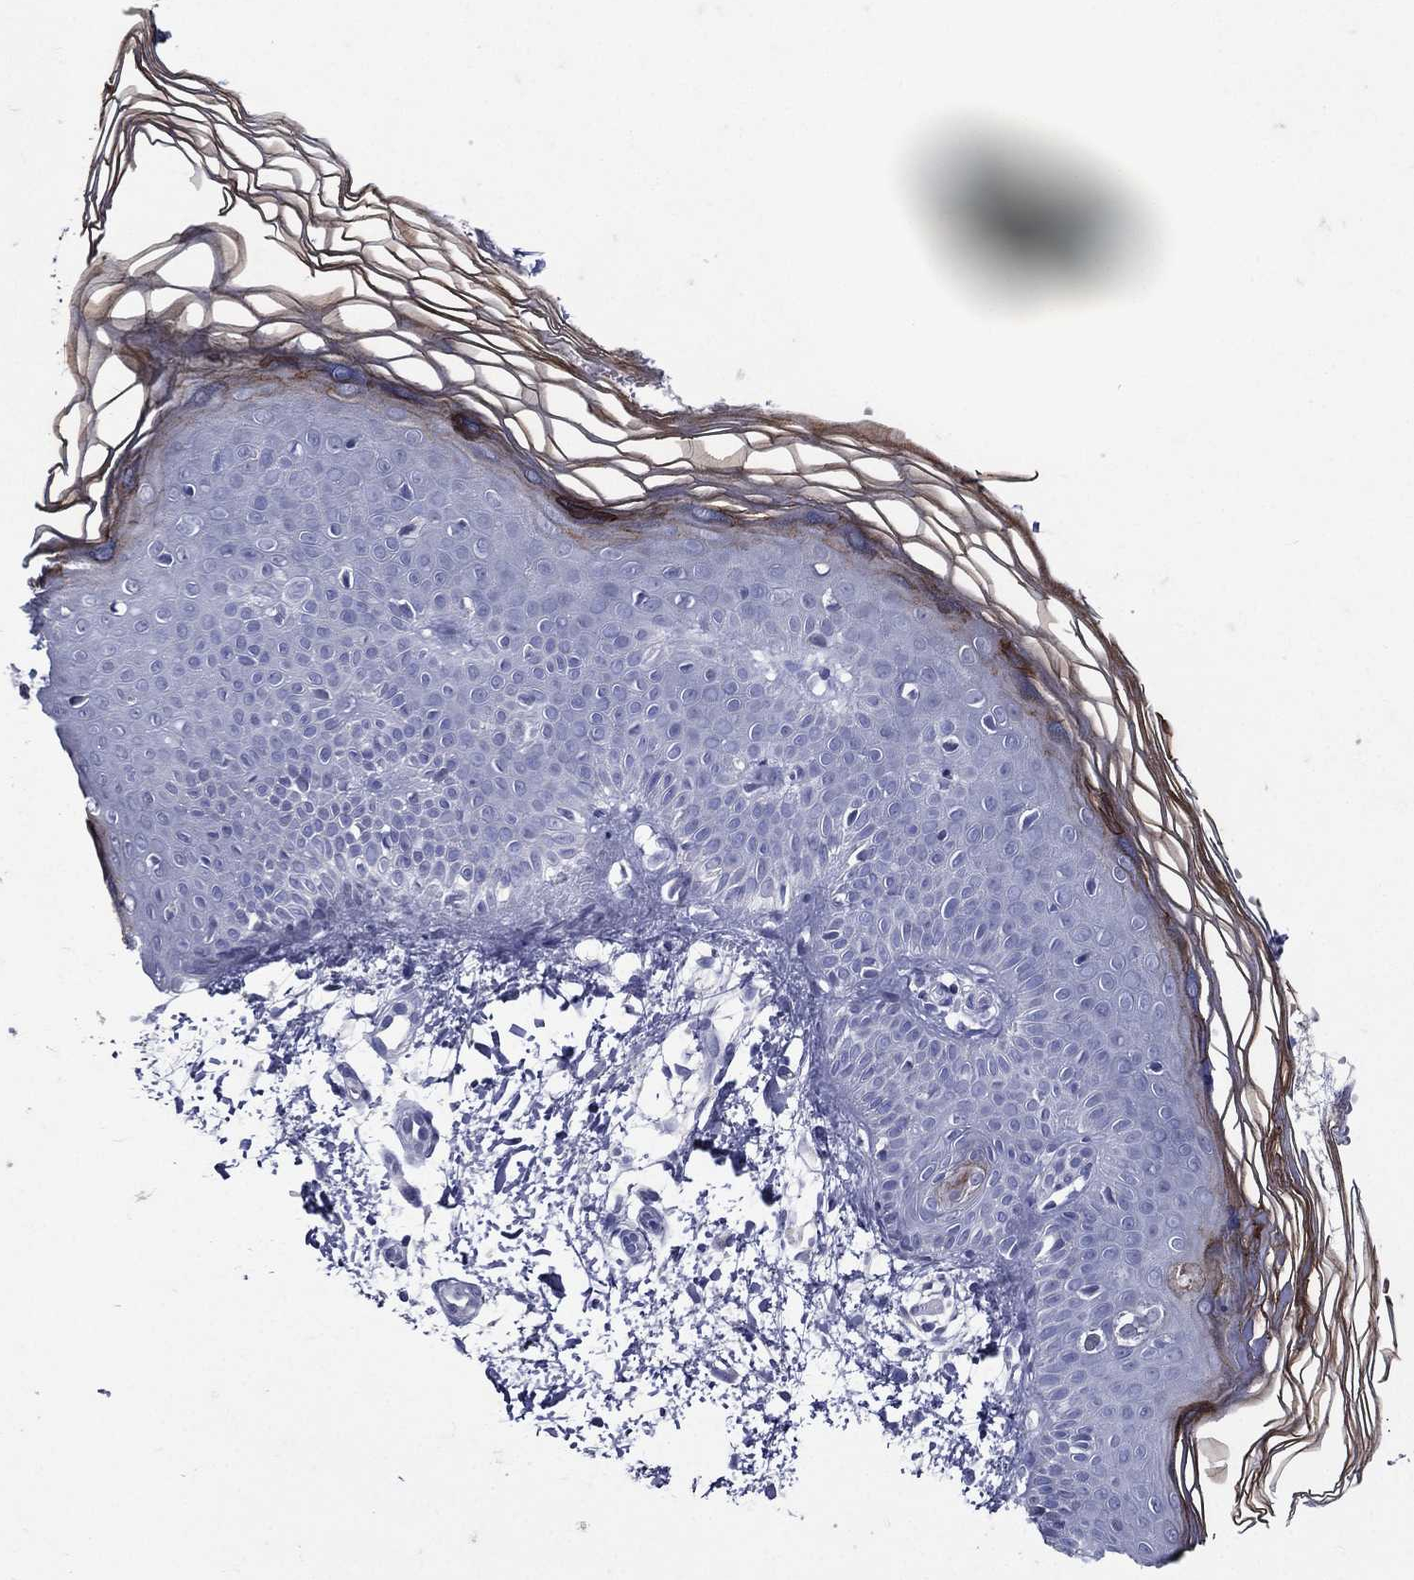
{"staining": {"intensity": "negative", "quantity": "none", "location": "none"}, "tissue": "skin", "cell_type": "Fibroblasts", "image_type": "normal", "snomed": [{"axis": "morphology", "description": "Normal tissue, NOS"}, {"axis": "topography", "description": "Skin"}], "caption": "Immunohistochemistry of normal human skin displays no positivity in fibroblasts. The staining was performed using DAB (3,3'-diaminobenzidine) to visualize the protein expression in brown, while the nuclei were stained in blue with hematoxylin (Magnification: 20x).", "gene": "TGM1", "patient": {"sex": "female", "age": 62}}